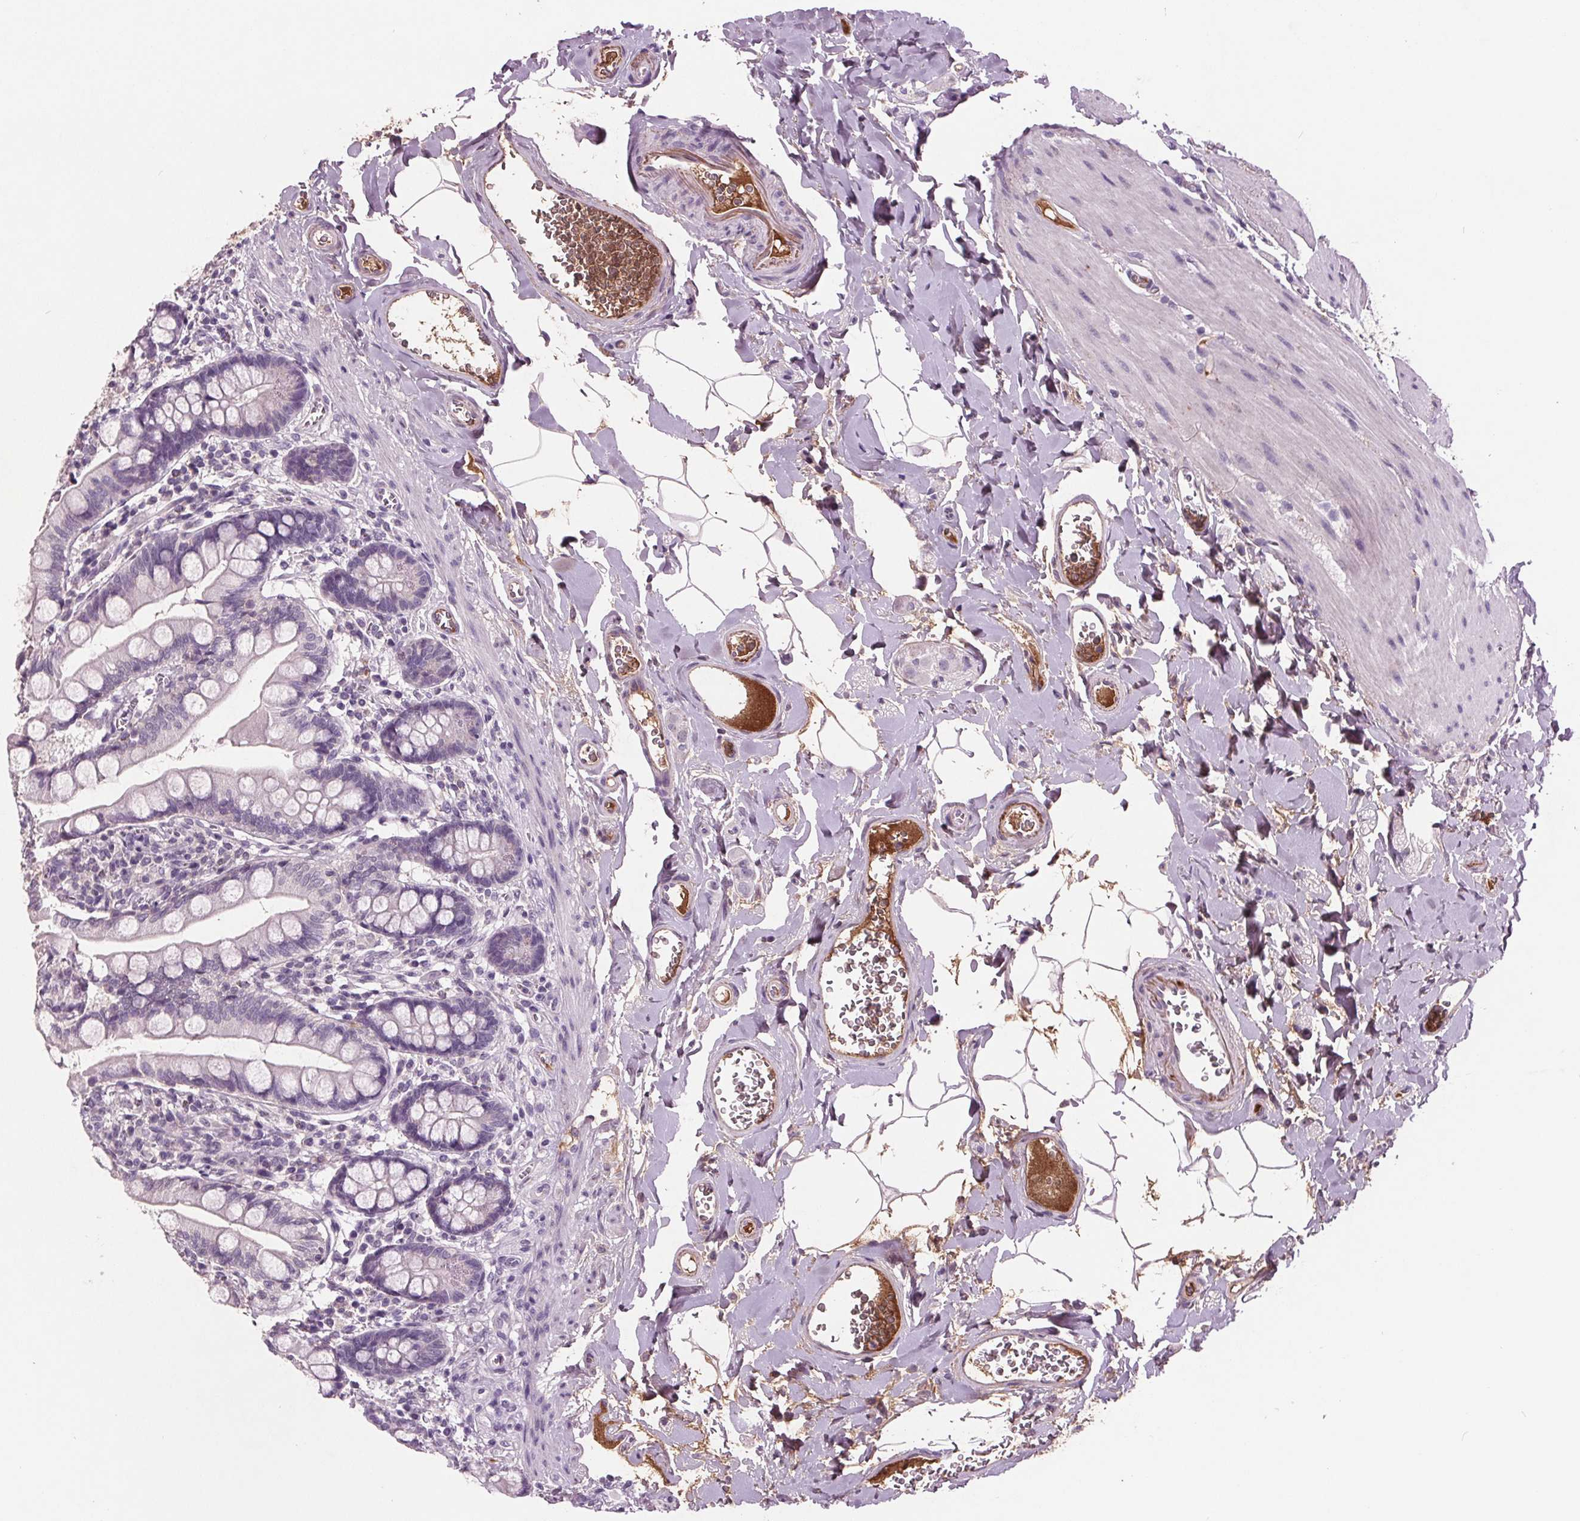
{"staining": {"intensity": "negative", "quantity": "none", "location": "none"}, "tissue": "small intestine", "cell_type": "Glandular cells", "image_type": "normal", "snomed": [{"axis": "morphology", "description": "Normal tissue, NOS"}, {"axis": "topography", "description": "Small intestine"}], "caption": "IHC image of unremarkable small intestine: small intestine stained with DAB shows no significant protein positivity in glandular cells. Brightfield microscopy of immunohistochemistry (IHC) stained with DAB (3,3'-diaminobenzidine) (brown) and hematoxylin (blue), captured at high magnification.", "gene": "C6", "patient": {"sex": "female", "age": 56}}